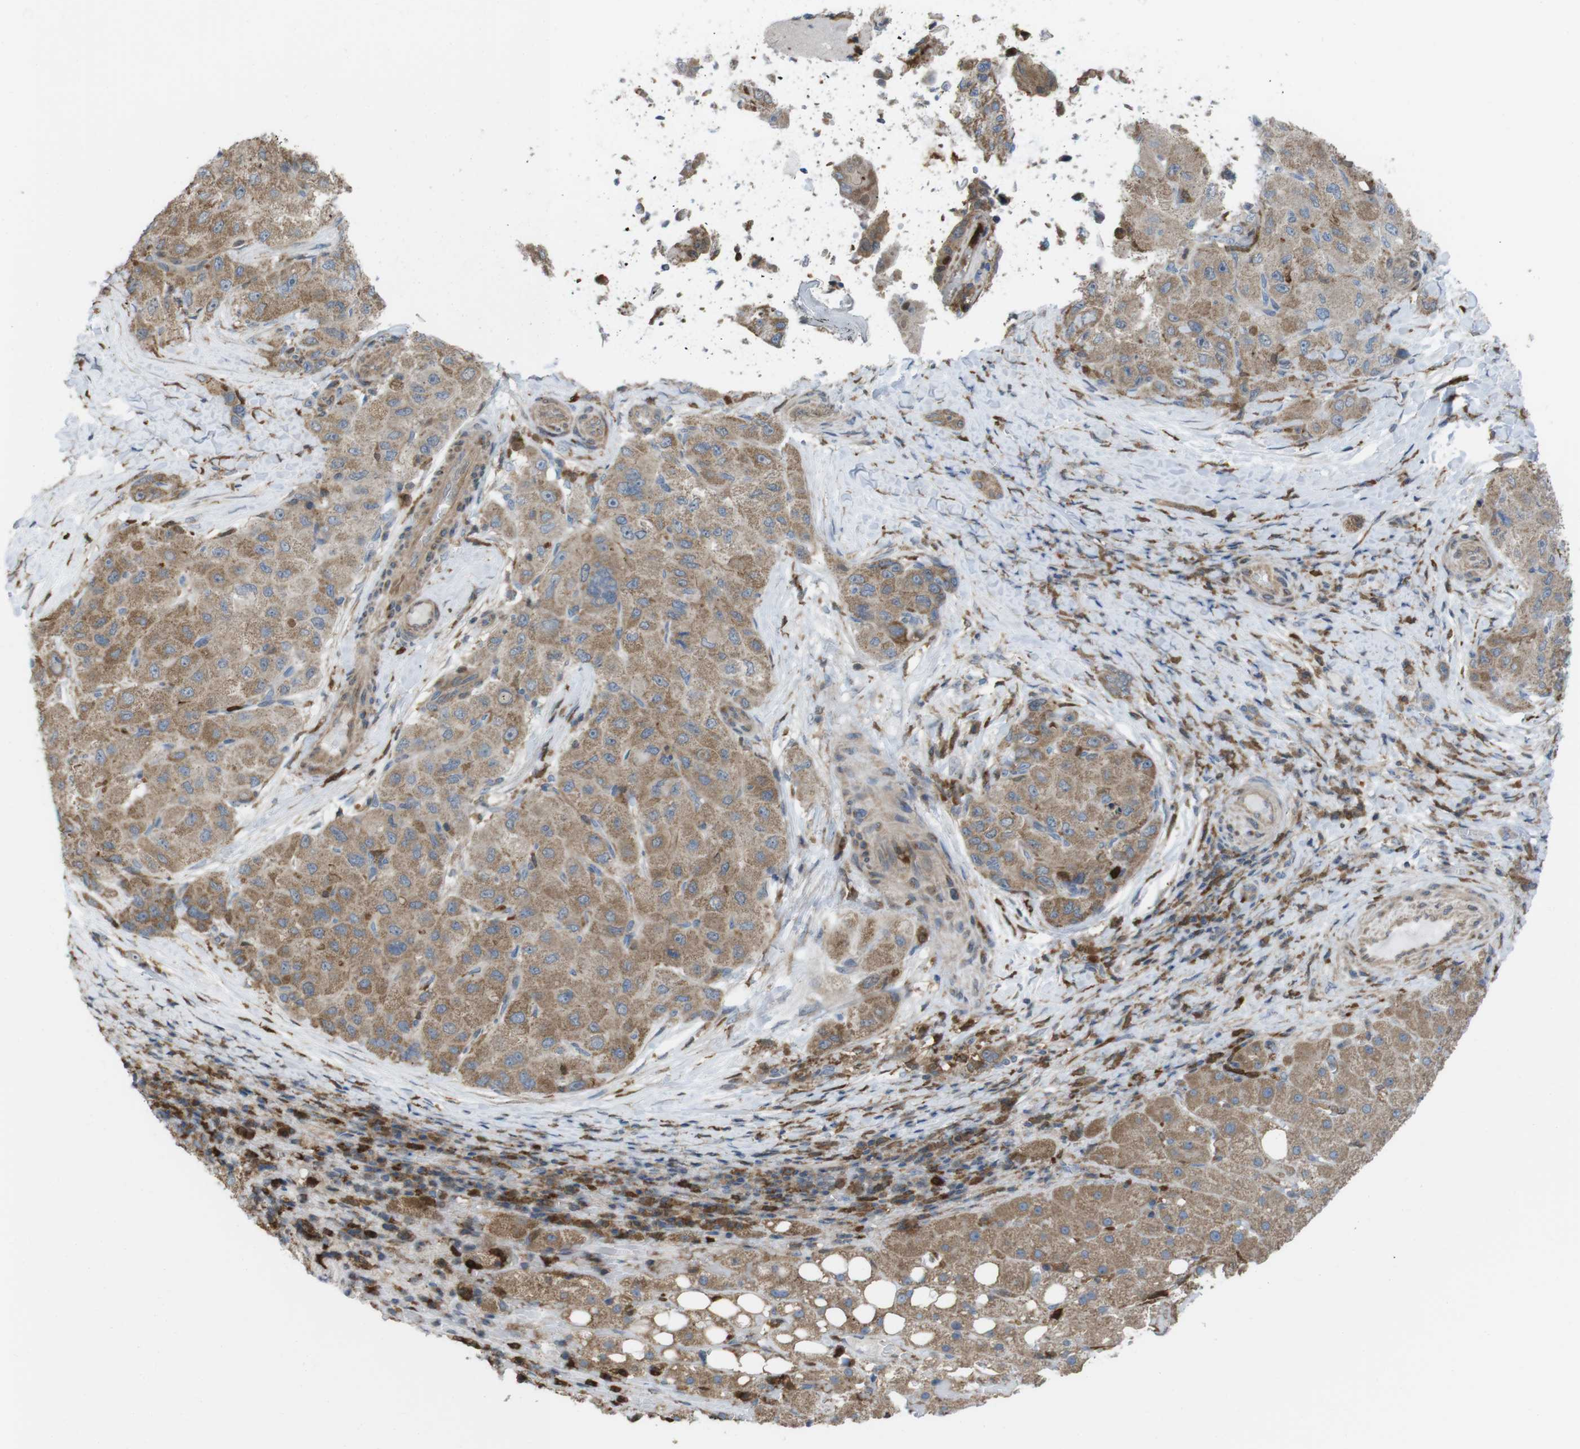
{"staining": {"intensity": "moderate", "quantity": ">75%", "location": "cytoplasmic/membranous"}, "tissue": "liver cancer", "cell_type": "Tumor cells", "image_type": "cancer", "snomed": [{"axis": "morphology", "description": "Carcinoma, Hepatocellular, NOS"}, {"axis": "topography", "description": "Liver"}], "caption": "This micrograph demonstrates liver cancer (hepatocellular carcinoma) stained with immunohistochemistry (IHC) to label a protein in brown. The cytoplasmic/membranous of tumor cells show moderate positivity for the protein. Nuclei are counter-stained blue.", "gene": "PRKCD", "patient": {"sex": "male", "age": 80}}